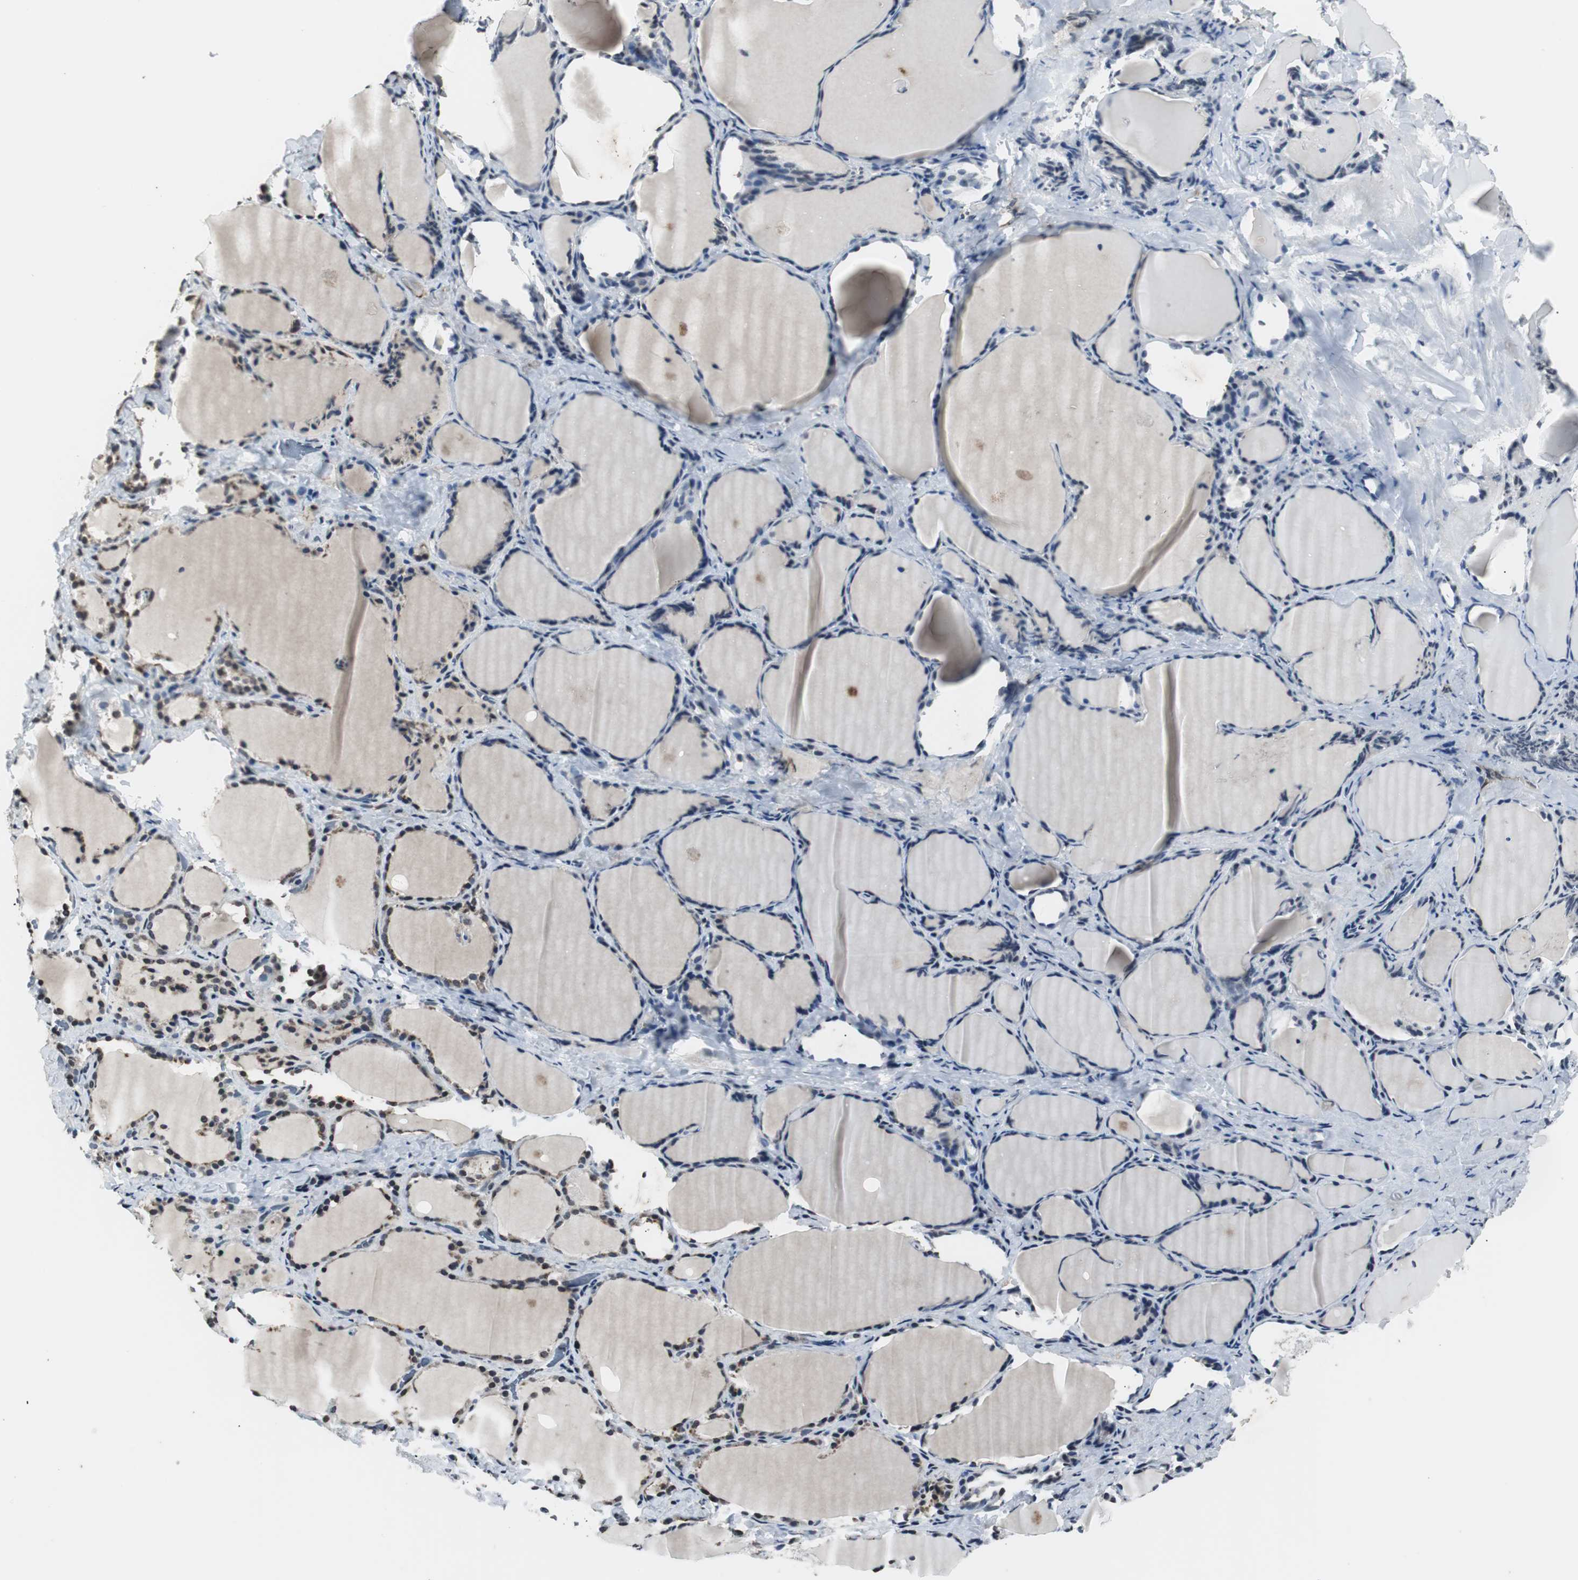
{"staining": {"intensity": "moderate", "quantity": ">75%", "location": "cytoplasmic/membranous"}, "tissue": "thyroid gland", "cell_type": "Glandular cells", "image_type": "normal", "snomed": [{"axis": "morphology", "description": "Normal tissue, NOS"}, {"axis": "morphology", "description": "Papillary adenocarcinoma, NOS"}, {"axis": "topography", "description": "Thyroid gland"}], "caption": "A photomicrograph showing moderate cytoplasmic/membranous positivity in about >75% of glandular cells in unremarkable thyroid gland, as visualized by brown immunohistochemical staining.", "gene": "SMAD1", "patient": {"sex": "female", "age": 30}}